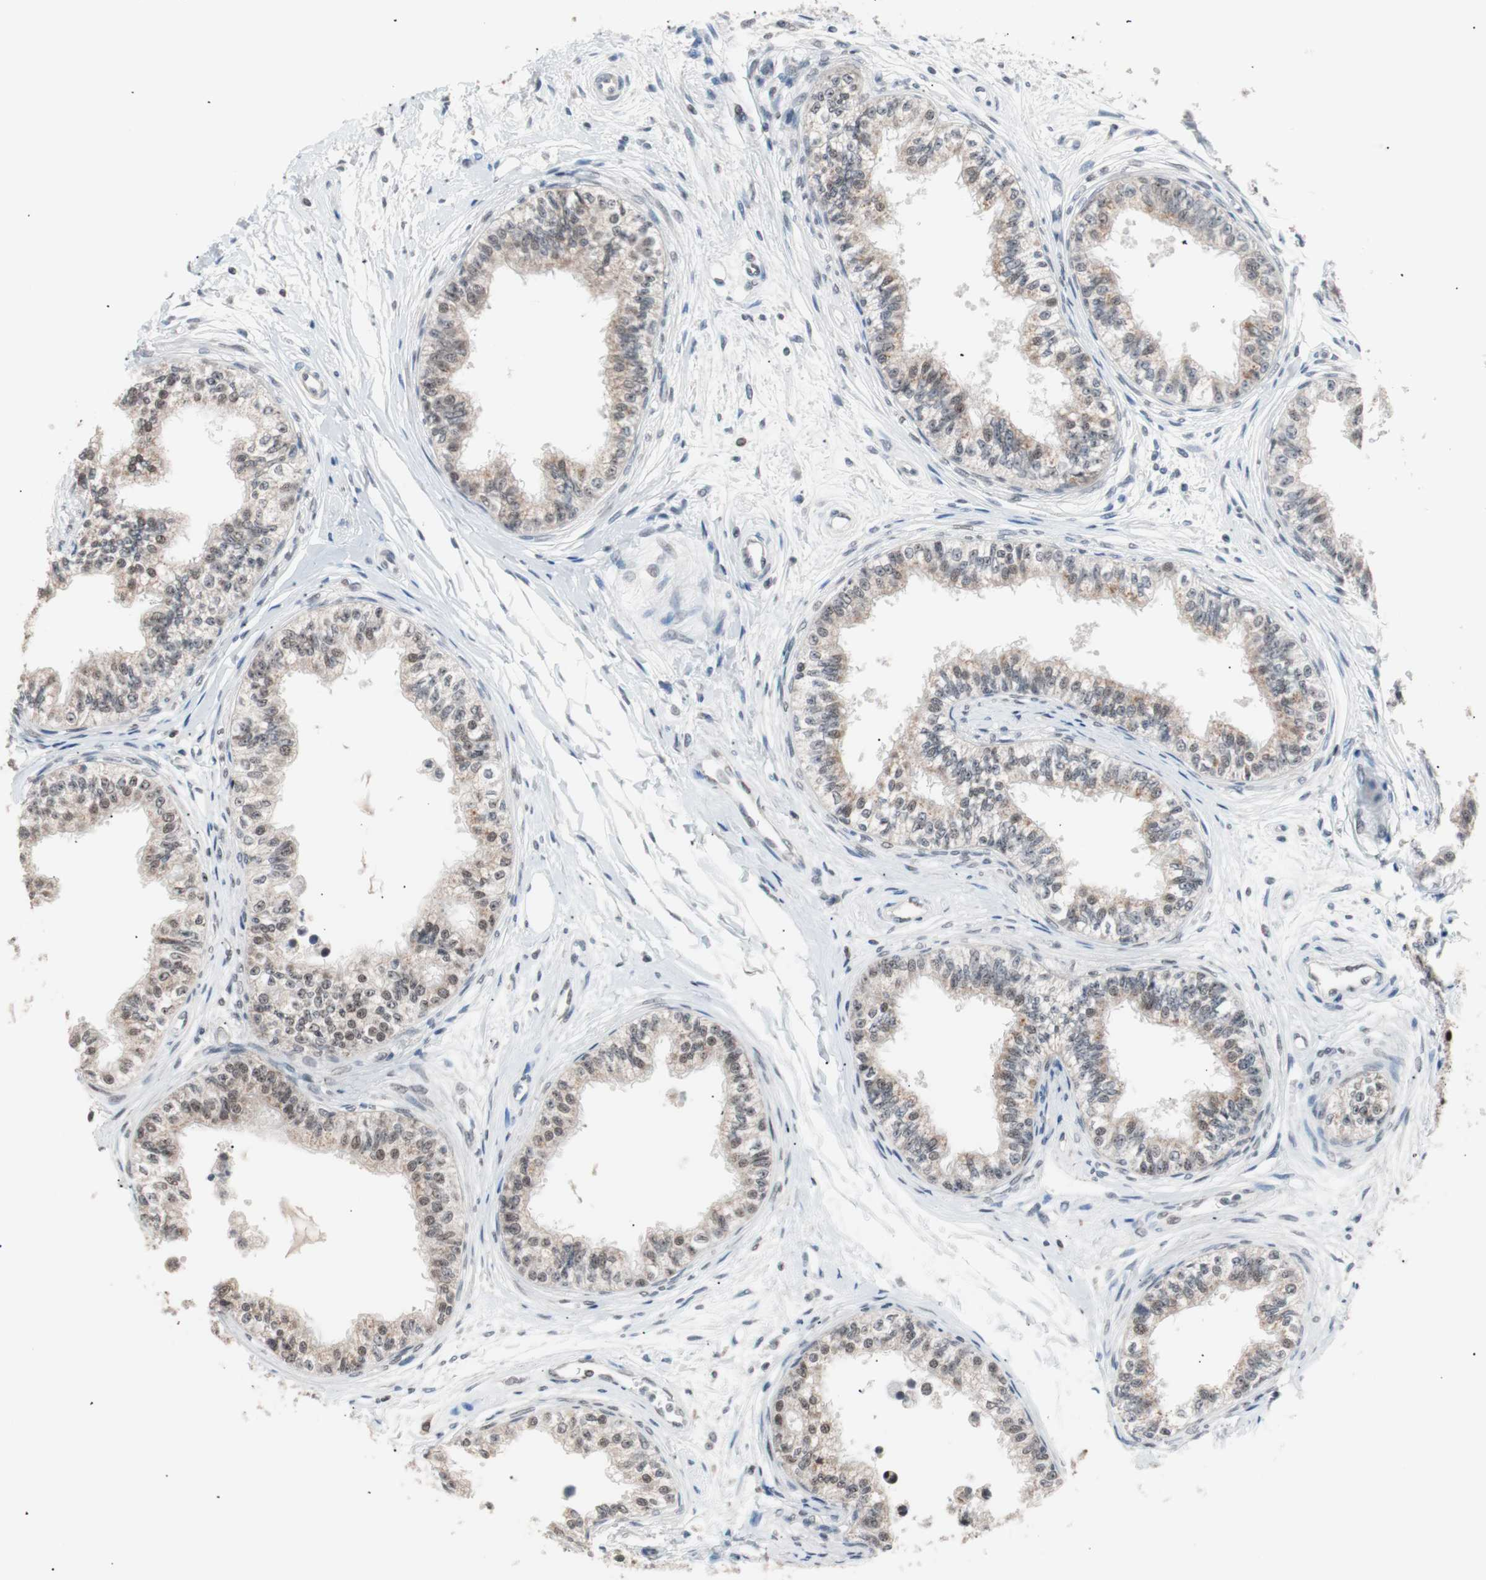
{"staining": {"intensity": "strong", "quantity": ">75%", "location": "nuclear"}, "tissue": "epididymis", "cell_type": "Glandular cells", "image_type": "normal", "snomed": [{"axis": "morphology", "description": "Normal tissue, NOS"}, {"axis": "morphology", "description": "Adenocarcinoma, metastatic, NOS"}, {"axis": "topography", "description": "Testis"}, {"axis": "topography", "description": "Epididymis"}], "caption": "A brown stain shows strong nuclear staining of a protein in glandular cells of benign human epididymis. The protein is stained brown, and the nuclei are stained in blue (DAB (3,3'-diaminobenzidine) IHC with brightfield microscopy, high magnification).", "gene": "LIG3", "patient": {"sex": "male", "age": 26}}